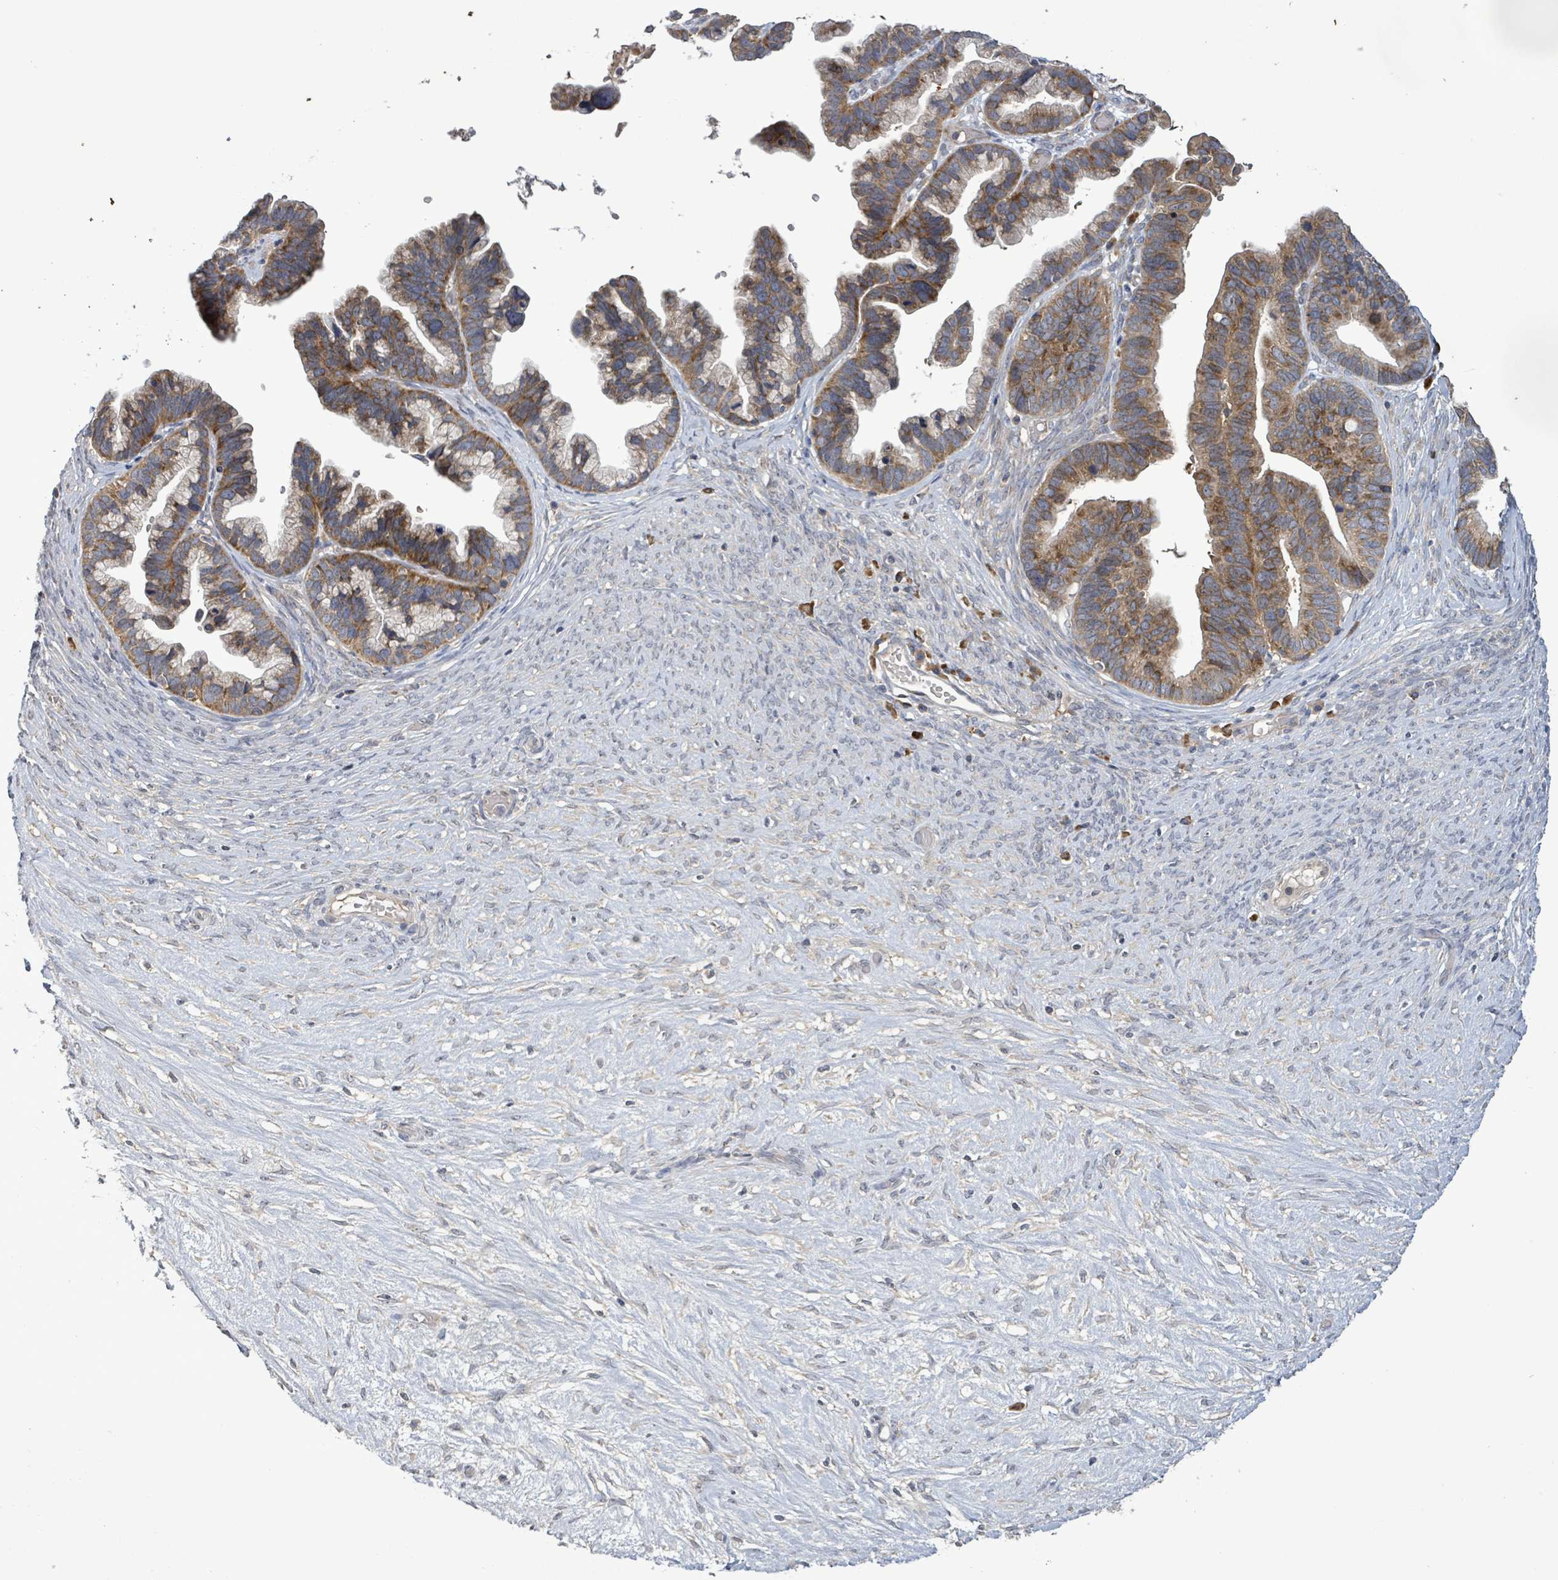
{"staining": {"intensity": "moderate", "quantity": ">75%", "location": "cytoplasmic/membranous"}, "tissue": "ovarian cancer", "cell_type": "Tumor cells", "image_type": "cancer", "snomed": [{"axis": "morphology", "description": "Cystadenocarcinoma, serous, NOS"}, {"axis": "topography", "description": "Ovary"}], "caption": "An image of human ovarian serous cystadenocarcinoma stained for a protein demonstrates moderate cytoplasmic/membranous brown staining in tumor cells. The protein is shown in brown color, while the nuclei are stained blue.", "gene": "SERPINE3", "patient": {"sex": "female", "age": 56}}